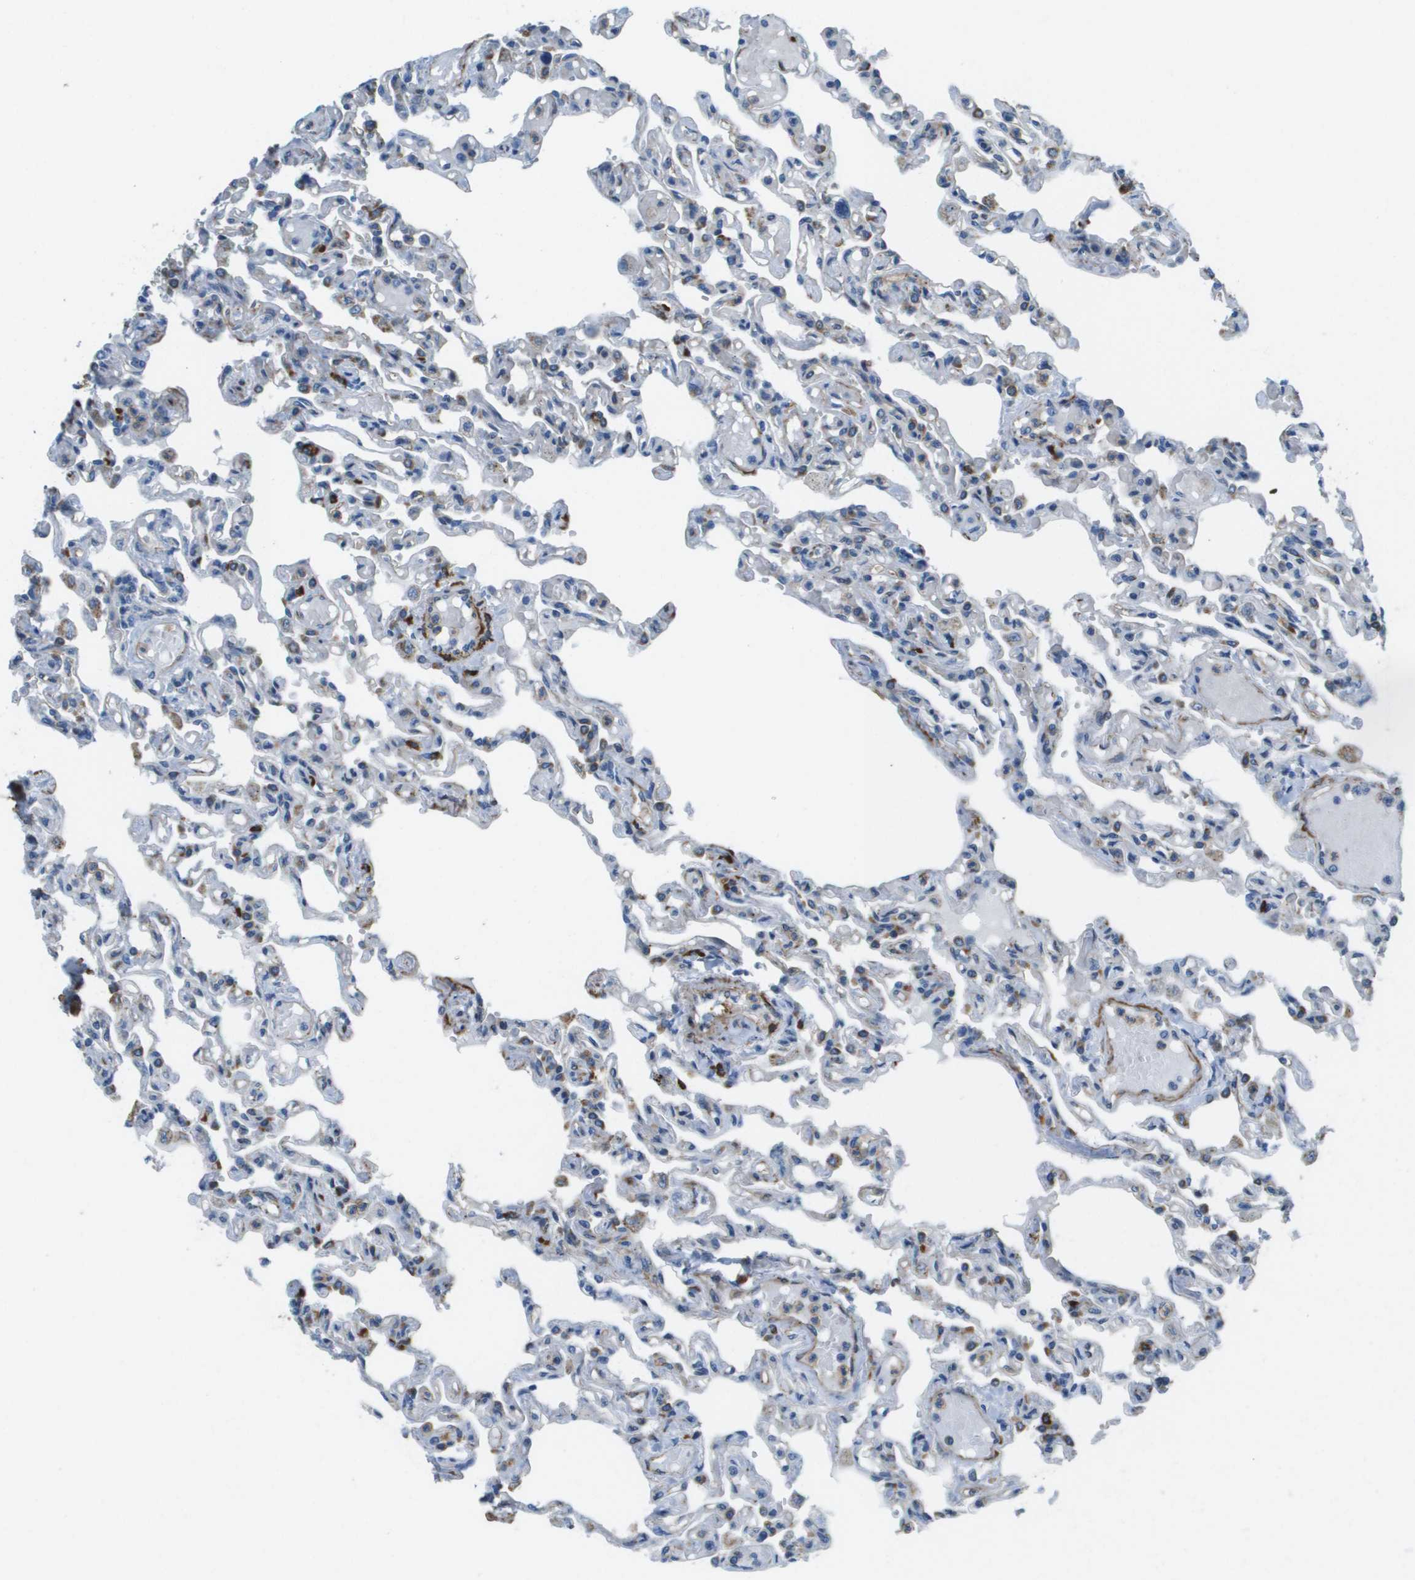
{"staining": {"intensity": "negative", "quantity": "none", "location": "none"}, "tissue": "lung", "cell_type": "Alveolar cells", "image_type": "normal", "snomed": [{"axis": "morphology", "description": "Normal tissue, NOS"}, {"axis": "topography", "description": "Lung"}], "caption": "DAB (3,3'-diaminobenzidine) immunohistochemical staining of benign human lung displays no significant positivity in alveolar cells. (Immunohistochemistry, brightfield microscopy, high magnification).", "gene": "MYH11", "patient": {"sex": "male", "age": 21}}